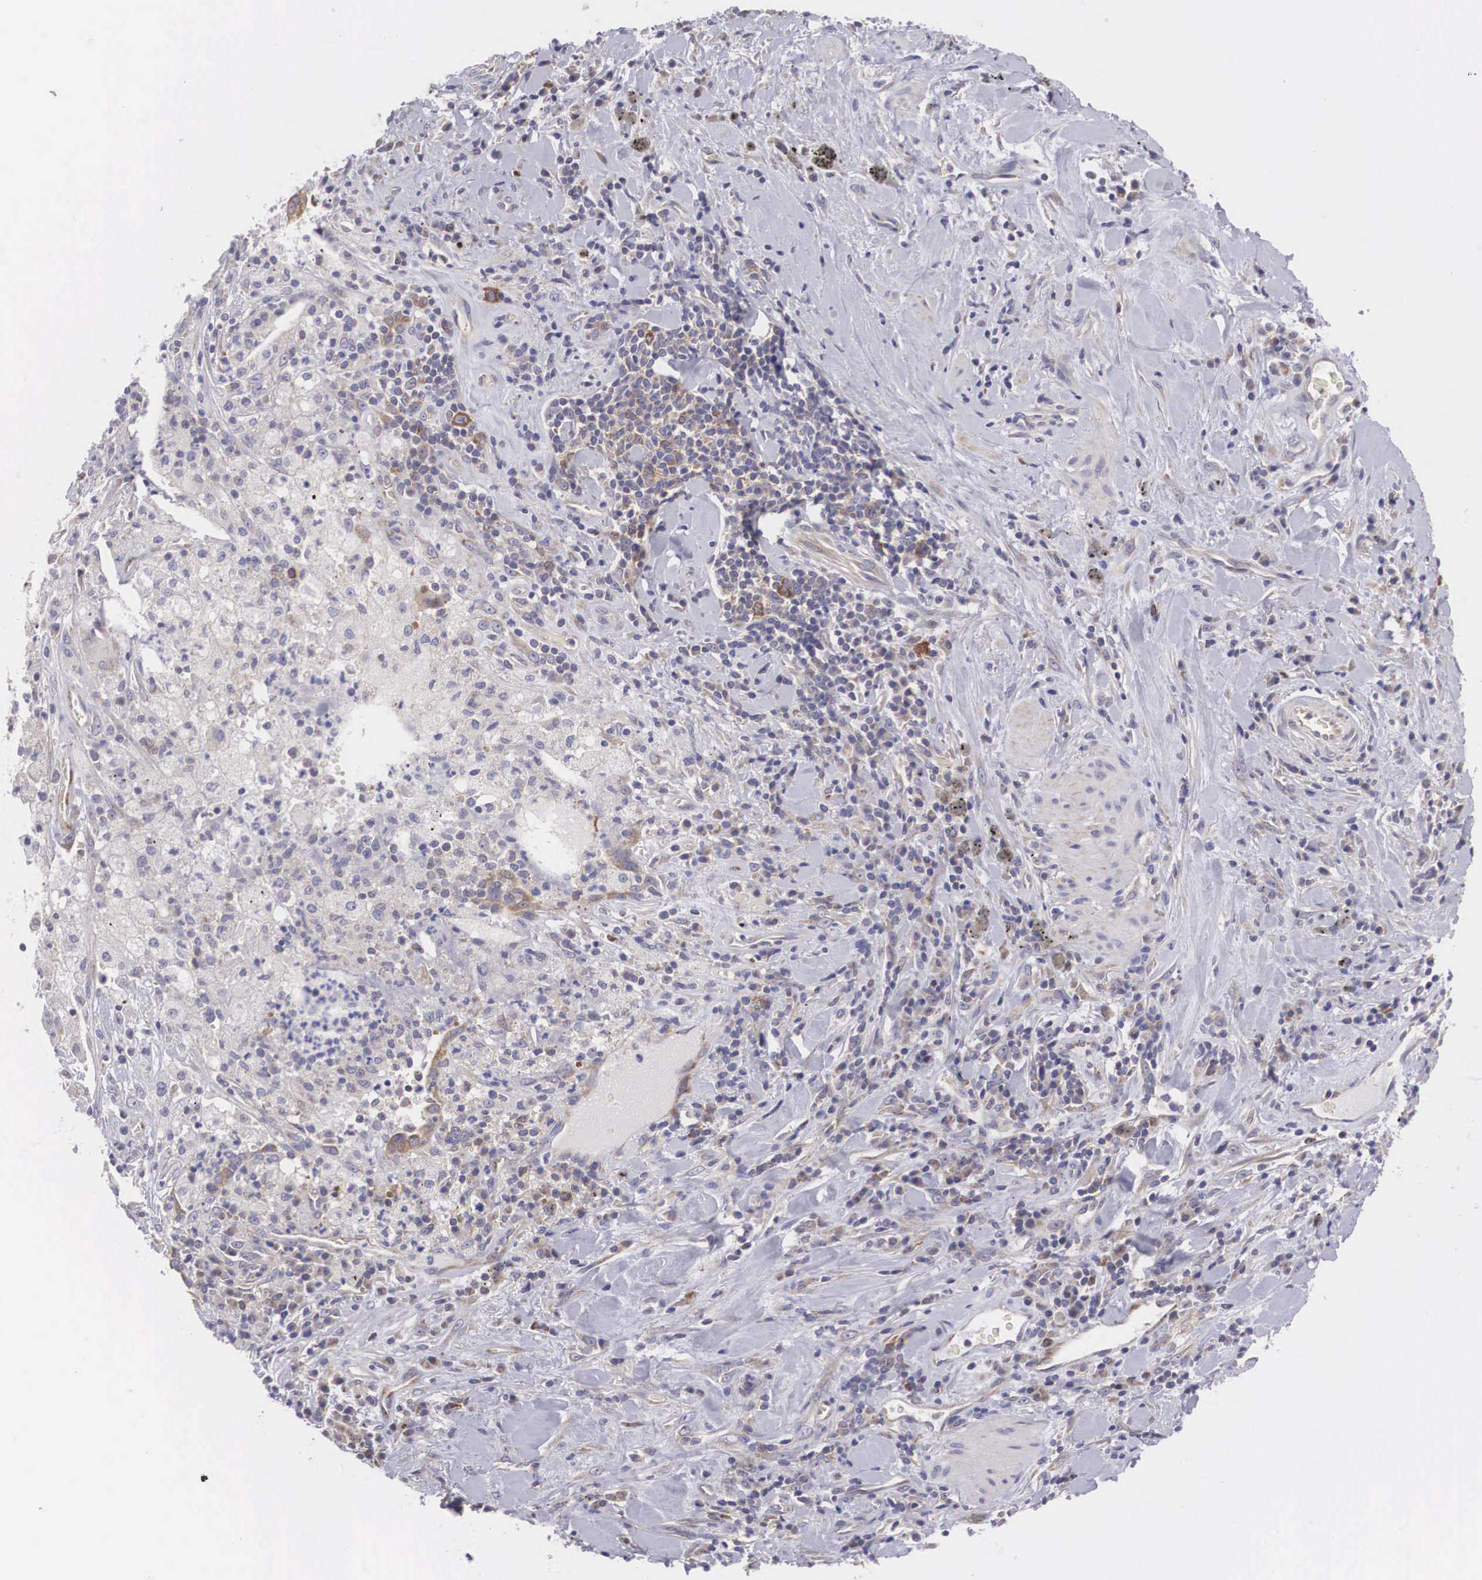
{"staining": {"intensity": "moderate", "quantity": ">75%", "location": "cytoplasmic/membranous"}, "tissue": "lung cancer", "cell_type": "Tumor cells", "image_type": "cancer", "snomed": [{"axis": "morphology", "description": "Squamous cell carcinoma, NOS"}, {"axis": "topography", "description": "Lung"}], "caption": "Protein analysis of lung cancer tissue exhibits moderate cytoplasmic/membranous expression in approximately >75% of tumor cells. (DAB IHC with brightfield microscopy, high magnification).", "gene": "TXLNG", "patient": {"sex": "male", "age": 64}}